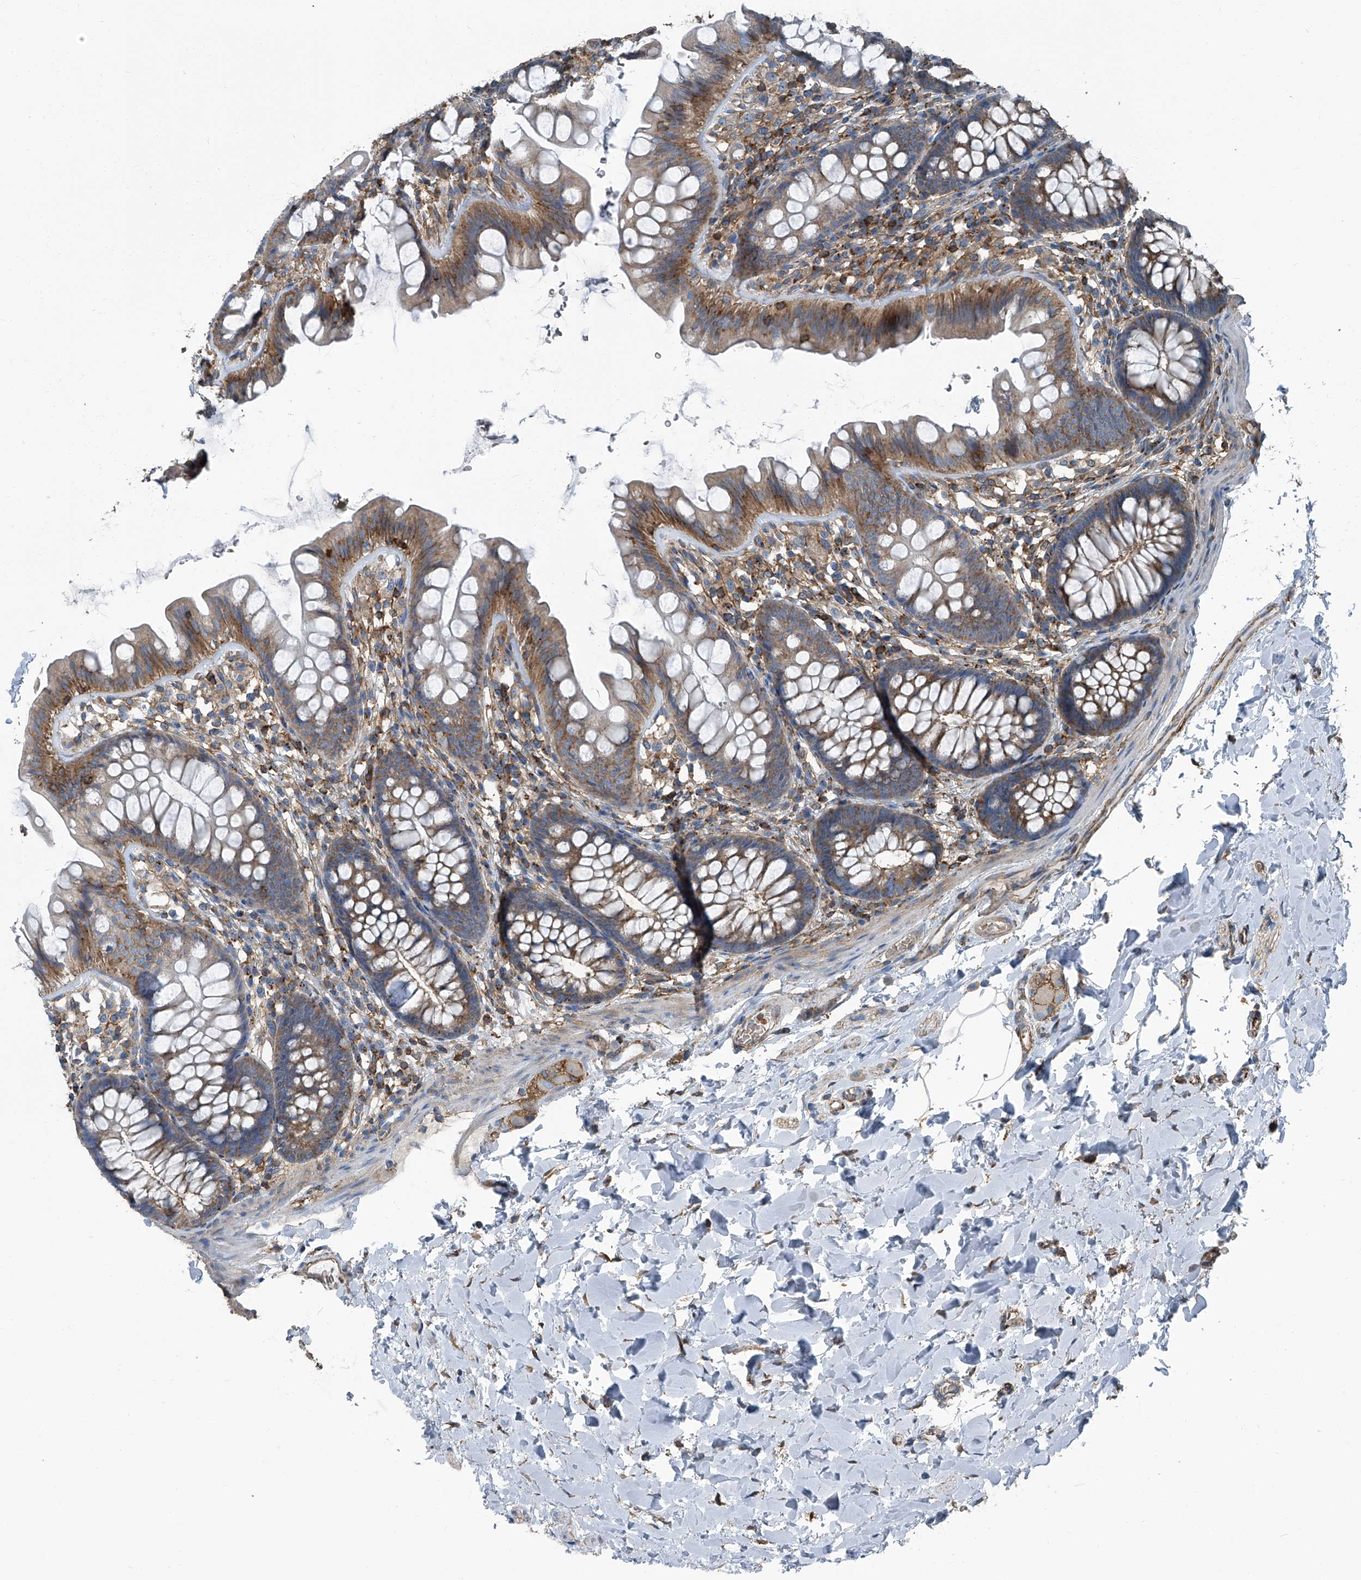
{"staining": {"intensity": "moderate", "quantity": ">75%", "location": "cytoplasmic/membranous"}, "tissue": "colon", "cell_type": "Endothelial cells", "image_type": "normal", "snomed": [{"axis": "morphology", "description": "Normal tissue, NOS"}, {"axis": "topography", "description": "Colon"}], "caption": "Moderate cytoplasmic/membranous expression for a protein is present in approximately >75% of endothelial cells of benign colon using immunohistochemistry.", "gene": "SEPTIN7", "patient": {"sex": "female", "age": 62}}